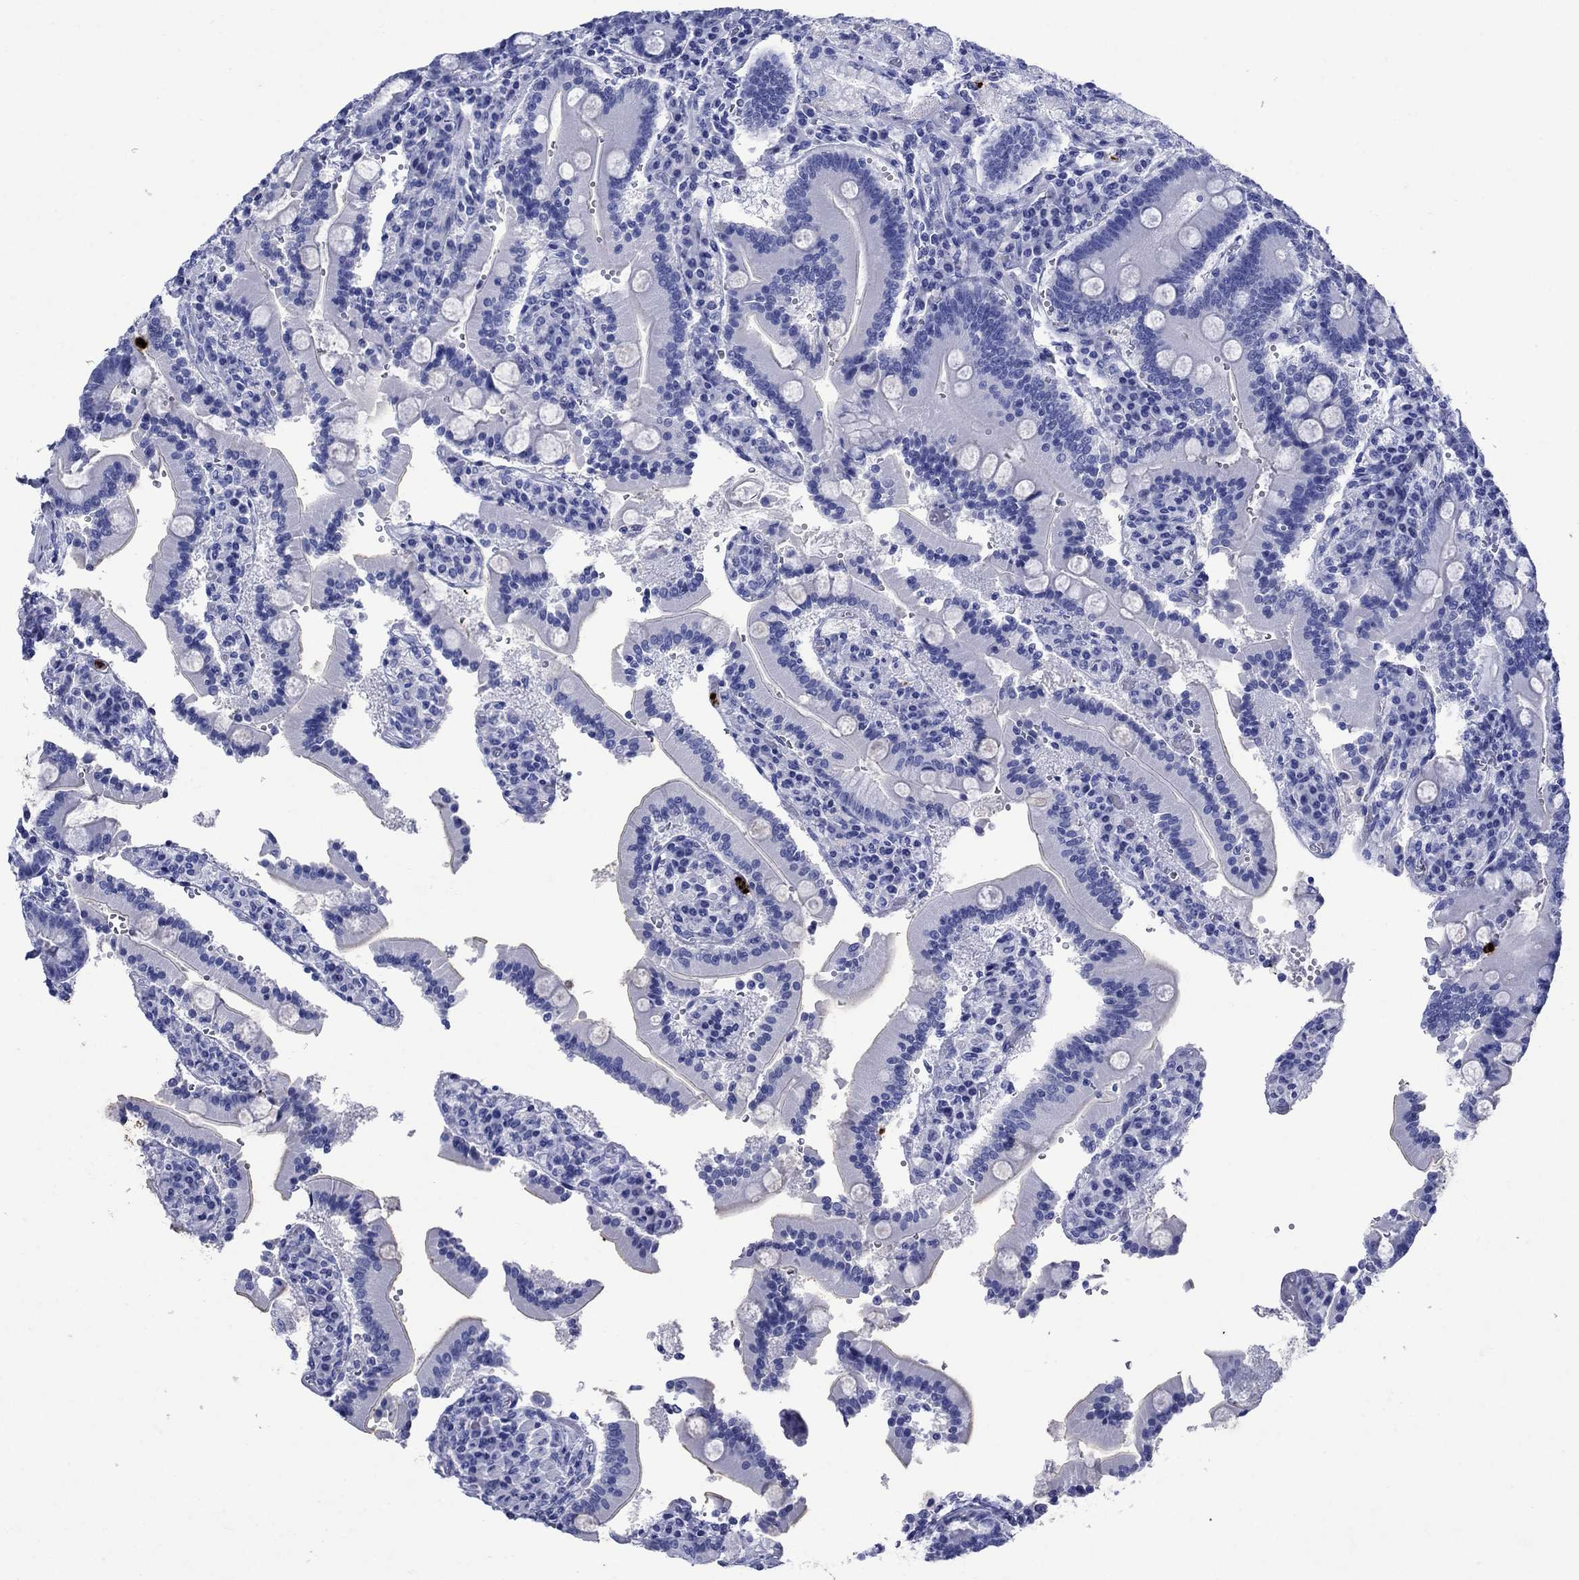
{"staining": {"intensity": "negative", "quantity": "none", "location": "none"}, "tissue": "duodenum", "cell_type": "Glandular cells", "image_type": "normal", "snomed": [{"axis": "morphology", "description": "Normal tissue, NOS"}, {"axis": "topography", "description": "Duodenum"}], "caption": "Immunohistochemistry (IHC) histopathology image of unremarkable duodenum: human duodenum stained with DAB demonstrates no significant protein positivity in glandular cells.", "gene": "AZU1", "patient": {"sex": "female", "age": 62}}